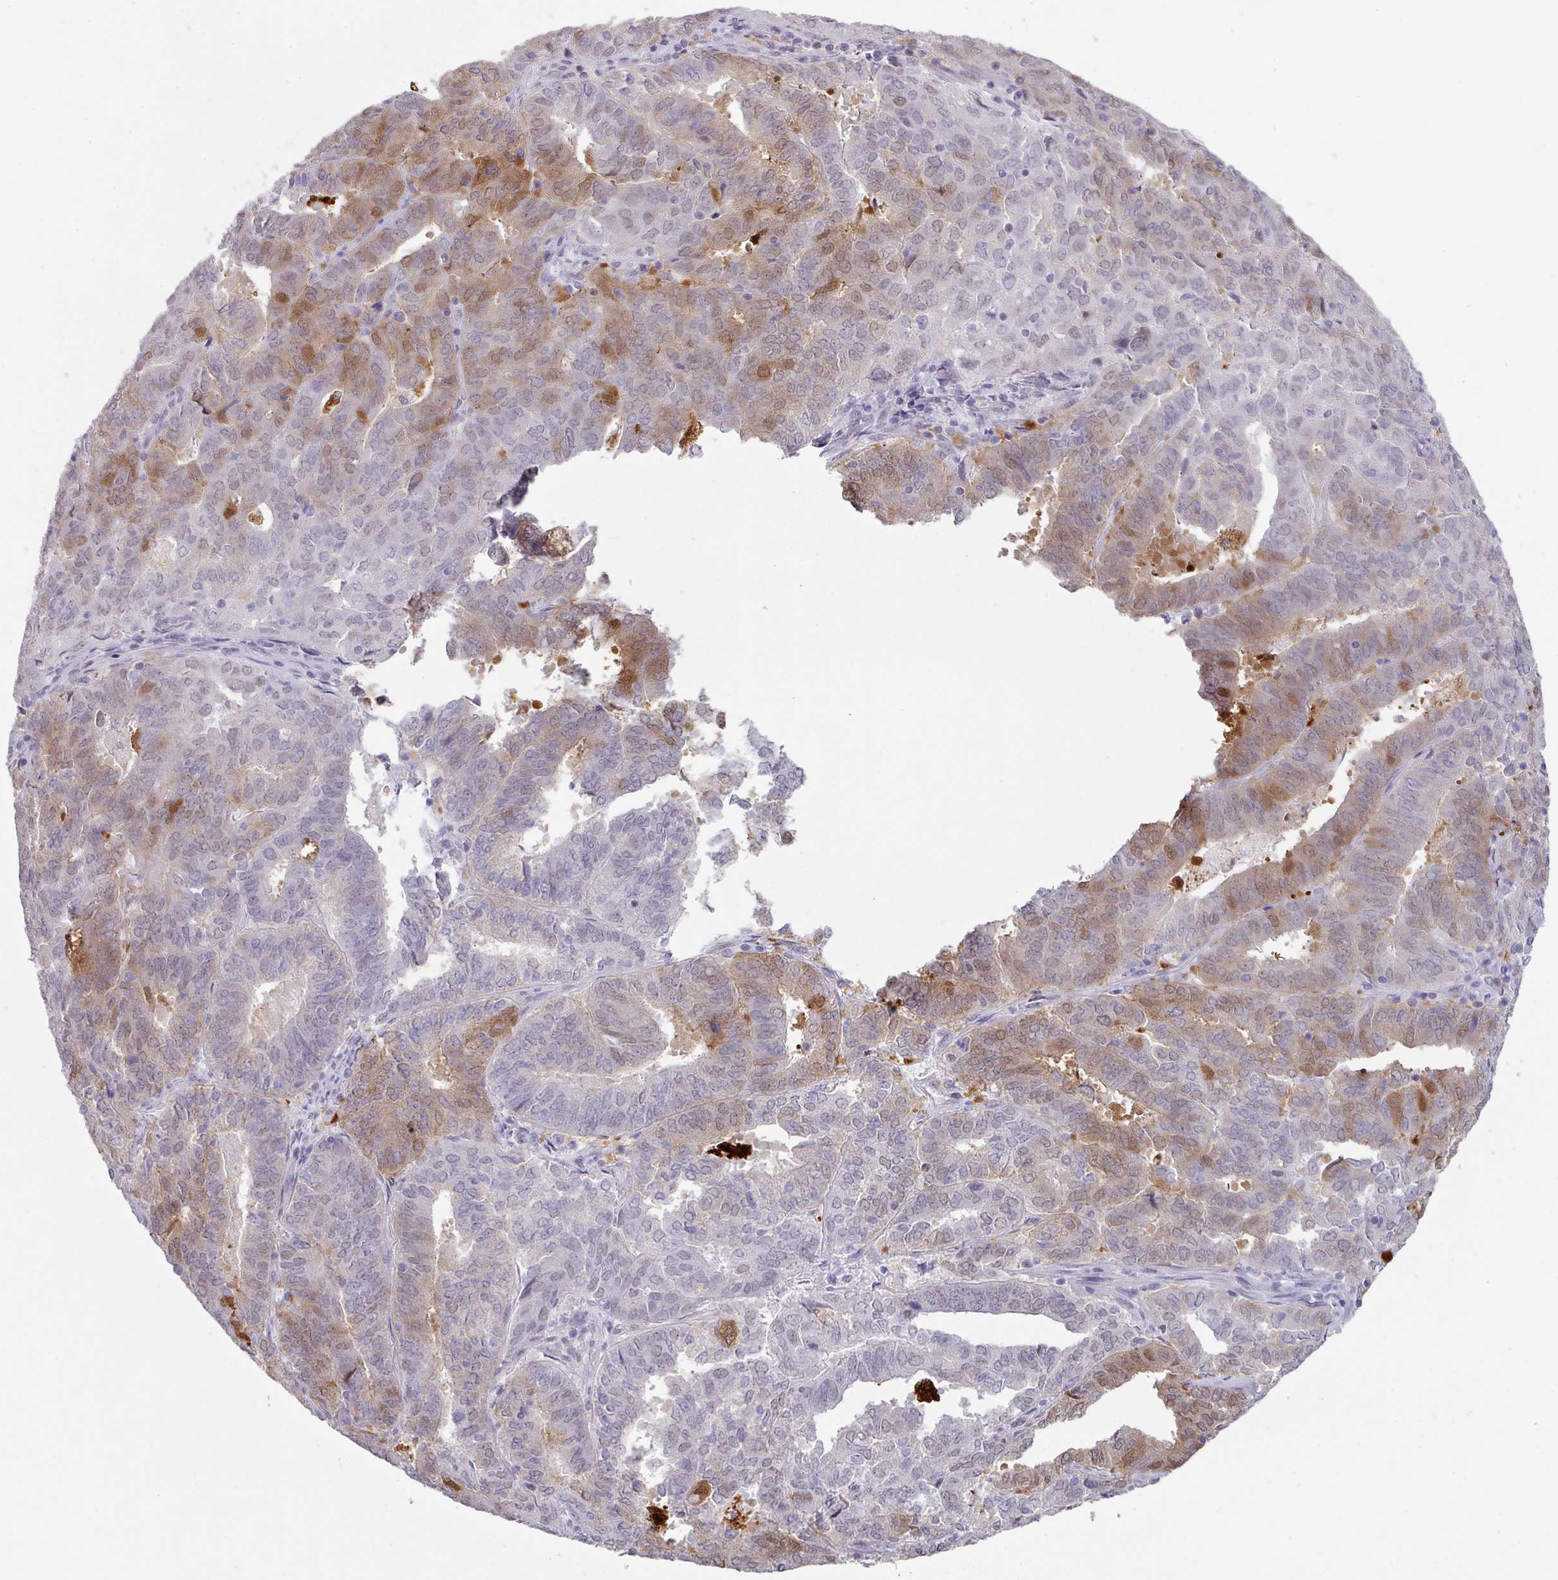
{"staining": {"intensity": "moderate", "quantity": "25%-75%", "location": "cytoplasmic/membranous"}, "tissue": "endometrial cancer", "cell_type": "Tumor cells", "image_type": "cancer", "snomed": [{"axis": "morphology", "description": "Adenocarcinoma, NOS"}, {"axis": "topography", "description": "Endometrium"}], "caption": "Endometrial cancer (adenocarcinoma) stained with a brown dye shows moderate cytoplasmic/membranous positive expression in approximately 25%-75% of tumor cells.", "gene": "ANKRD13B", "patient": {"sex": "female", "age": 72}}